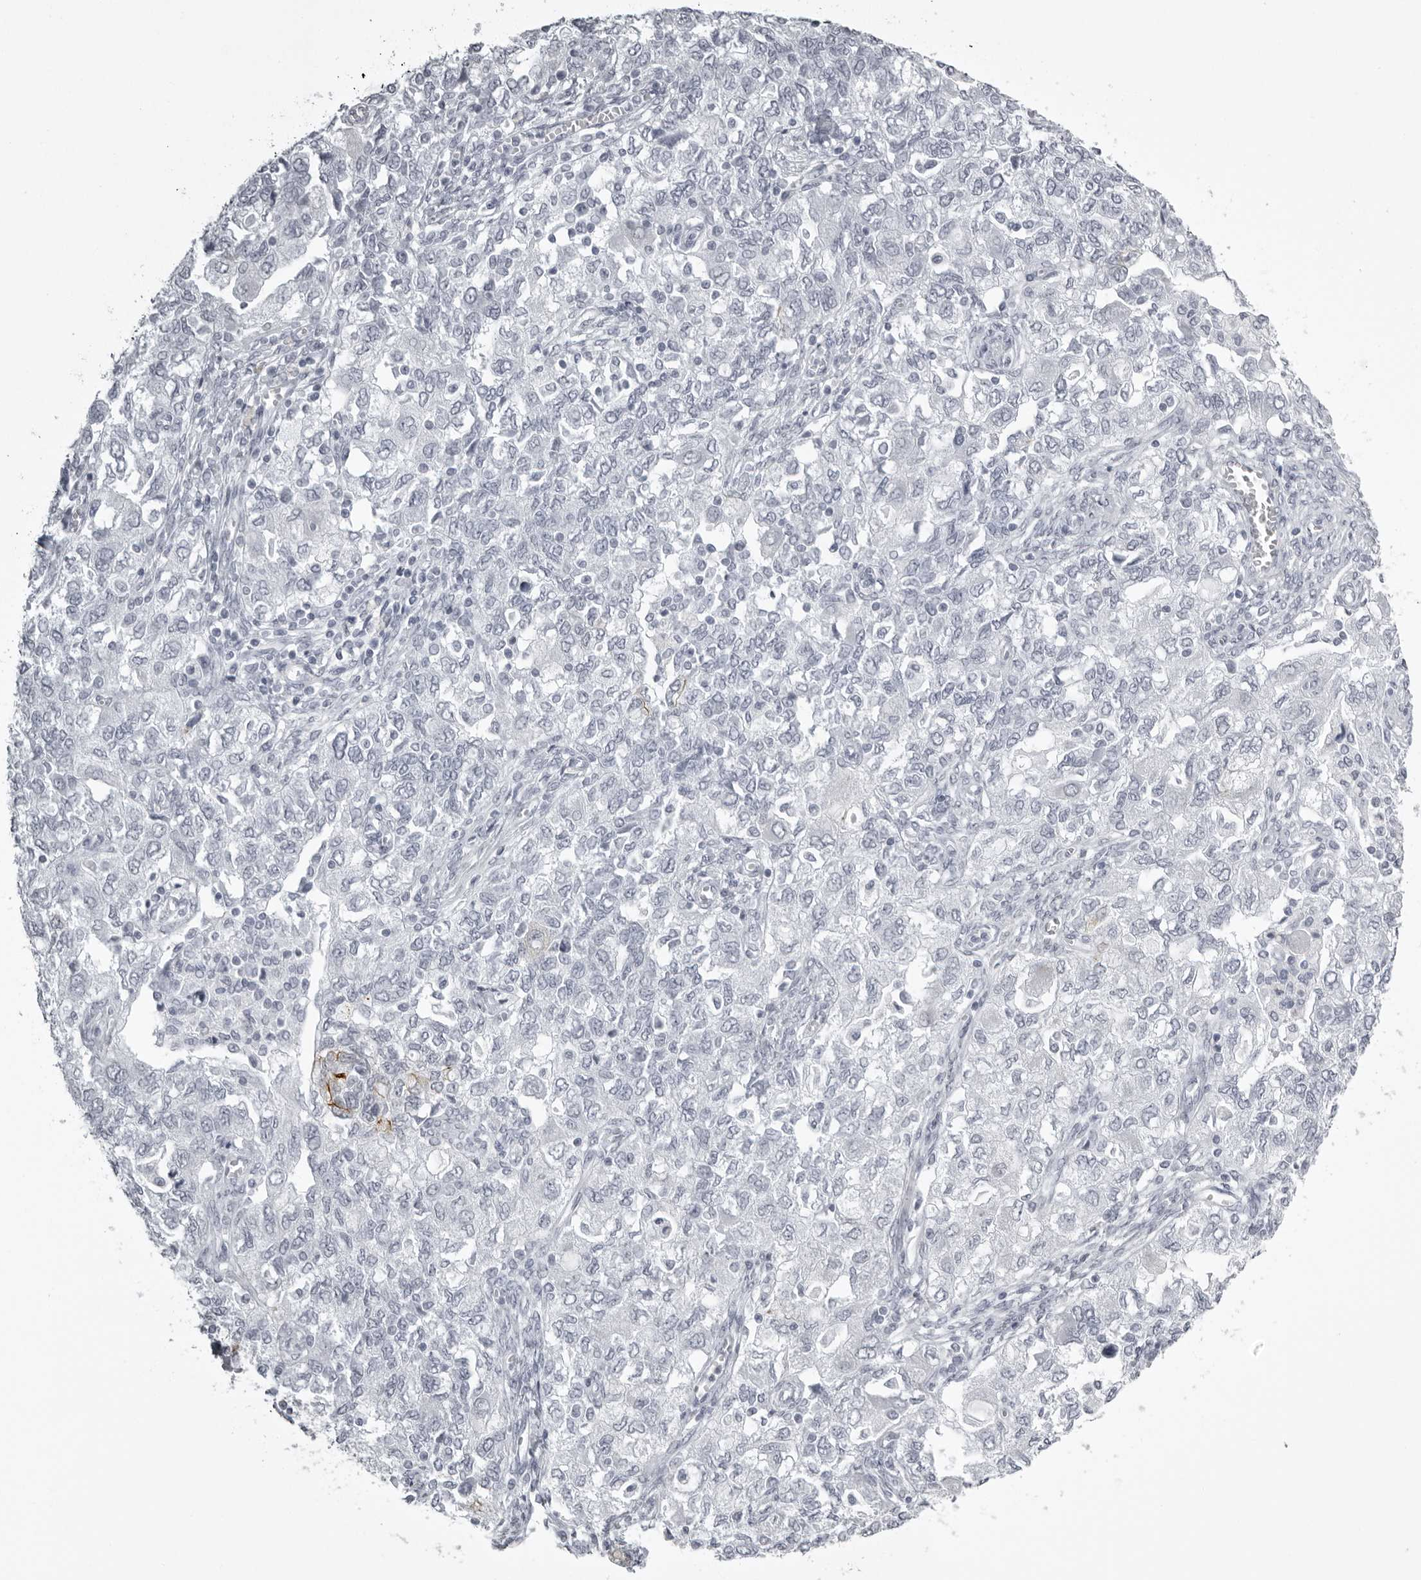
{"staining": {"intensity": "negative", "quantity": "none", "location": "none"}, "tissue": "ovarian cancer", "cell_type": "Tumor cells", "image_type": "cancer", "snomed": [{"axis": "morphology", "description": "Carcinoma, NOS"}, {"axis": "morphology", "description": "Cystadenocarcinoma, serous, NOS"}, {"axis": "topography", "description": "Ovary"}], "caption": "Immunohistochemistry photomicrograph of ovarian cancer (carcinoma) stained for a protein (brown), which exhibits no staining in tumor cells.", "gene": "UROD", "patient": {"sex": "female", "age": 69}}